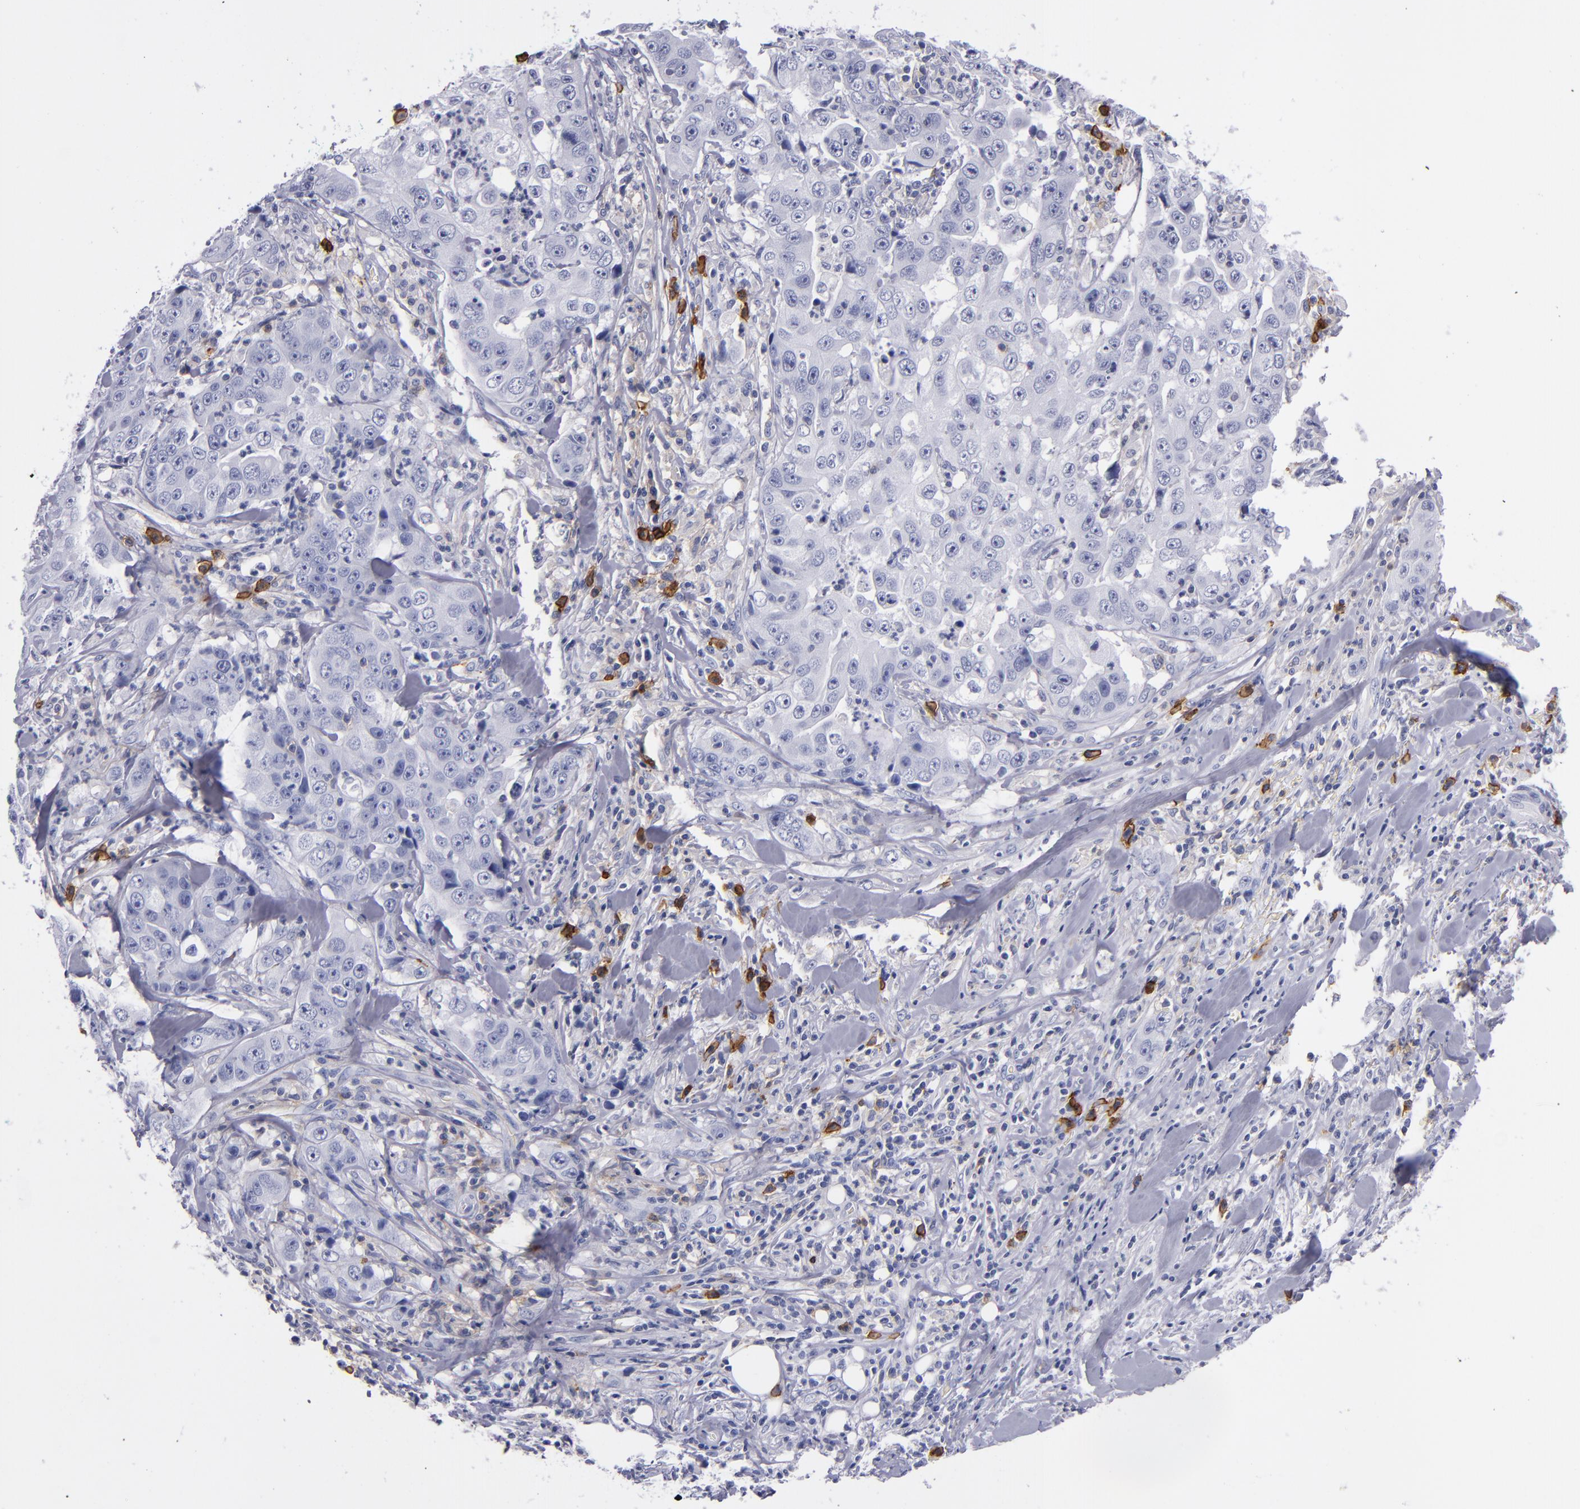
{"staining": {"intensity": "negative", "quantity": "none", "location": "none"}, "tissue": "lung cancer", "cell_type": "Tumor cells", "image_type": "cancer", "snomed": [{"axis": "morphology", "description": "Squamous cell carcinoma, NOS"}, {"axis": "topography", "description": "Lung"}], "caption": "IHC photomicrograph of neoplastic tissue: lung cancer (squamous cell carcinoma) stained with DAB (3,3'-diaminobenzidine) shows no significant protein positivity in tumor cells.", "gene": "CD38", "patient": {"sex": "male", "age": 64}}